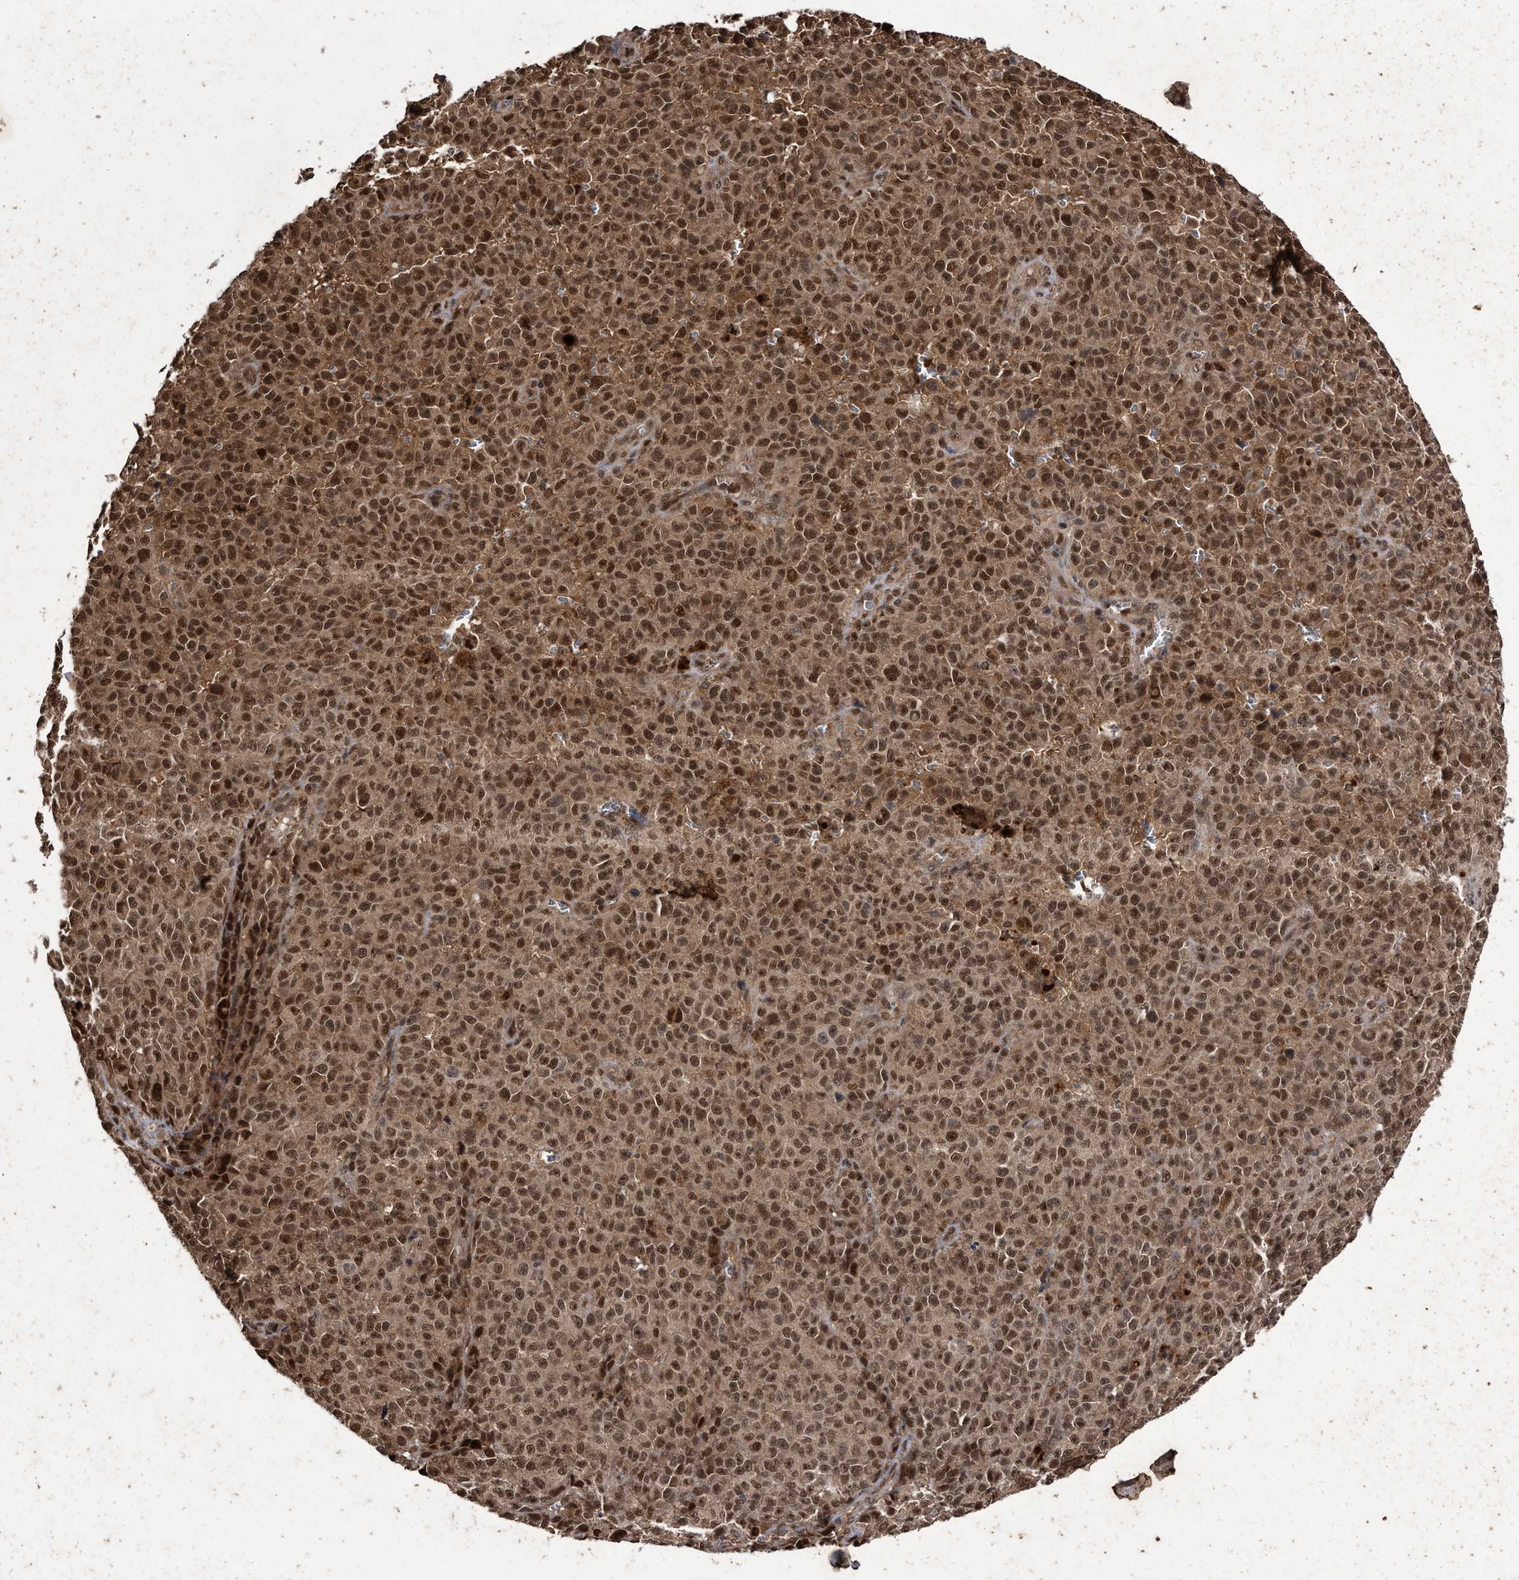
{"staining": {"intensity": "moderate", "quantity": ">75%", "location": "cytoplasmic/membranous,nuclear"}, "tissue": "melanoma", "cell_type": "Tumor cells", "image_type": "cancer", "snomed": [{"axis": "morphology", "description": "Malignant melanoma, NOS"}, {"axis": "topography", "description": "Skin"}], "caption": "A brown stain labels moderate cytoplasmic/membranous and nuclear expression of a protein in melanoma tumor cells.", "gene": "RAD23B", "patient": {"sex": "female", "age": 82}}